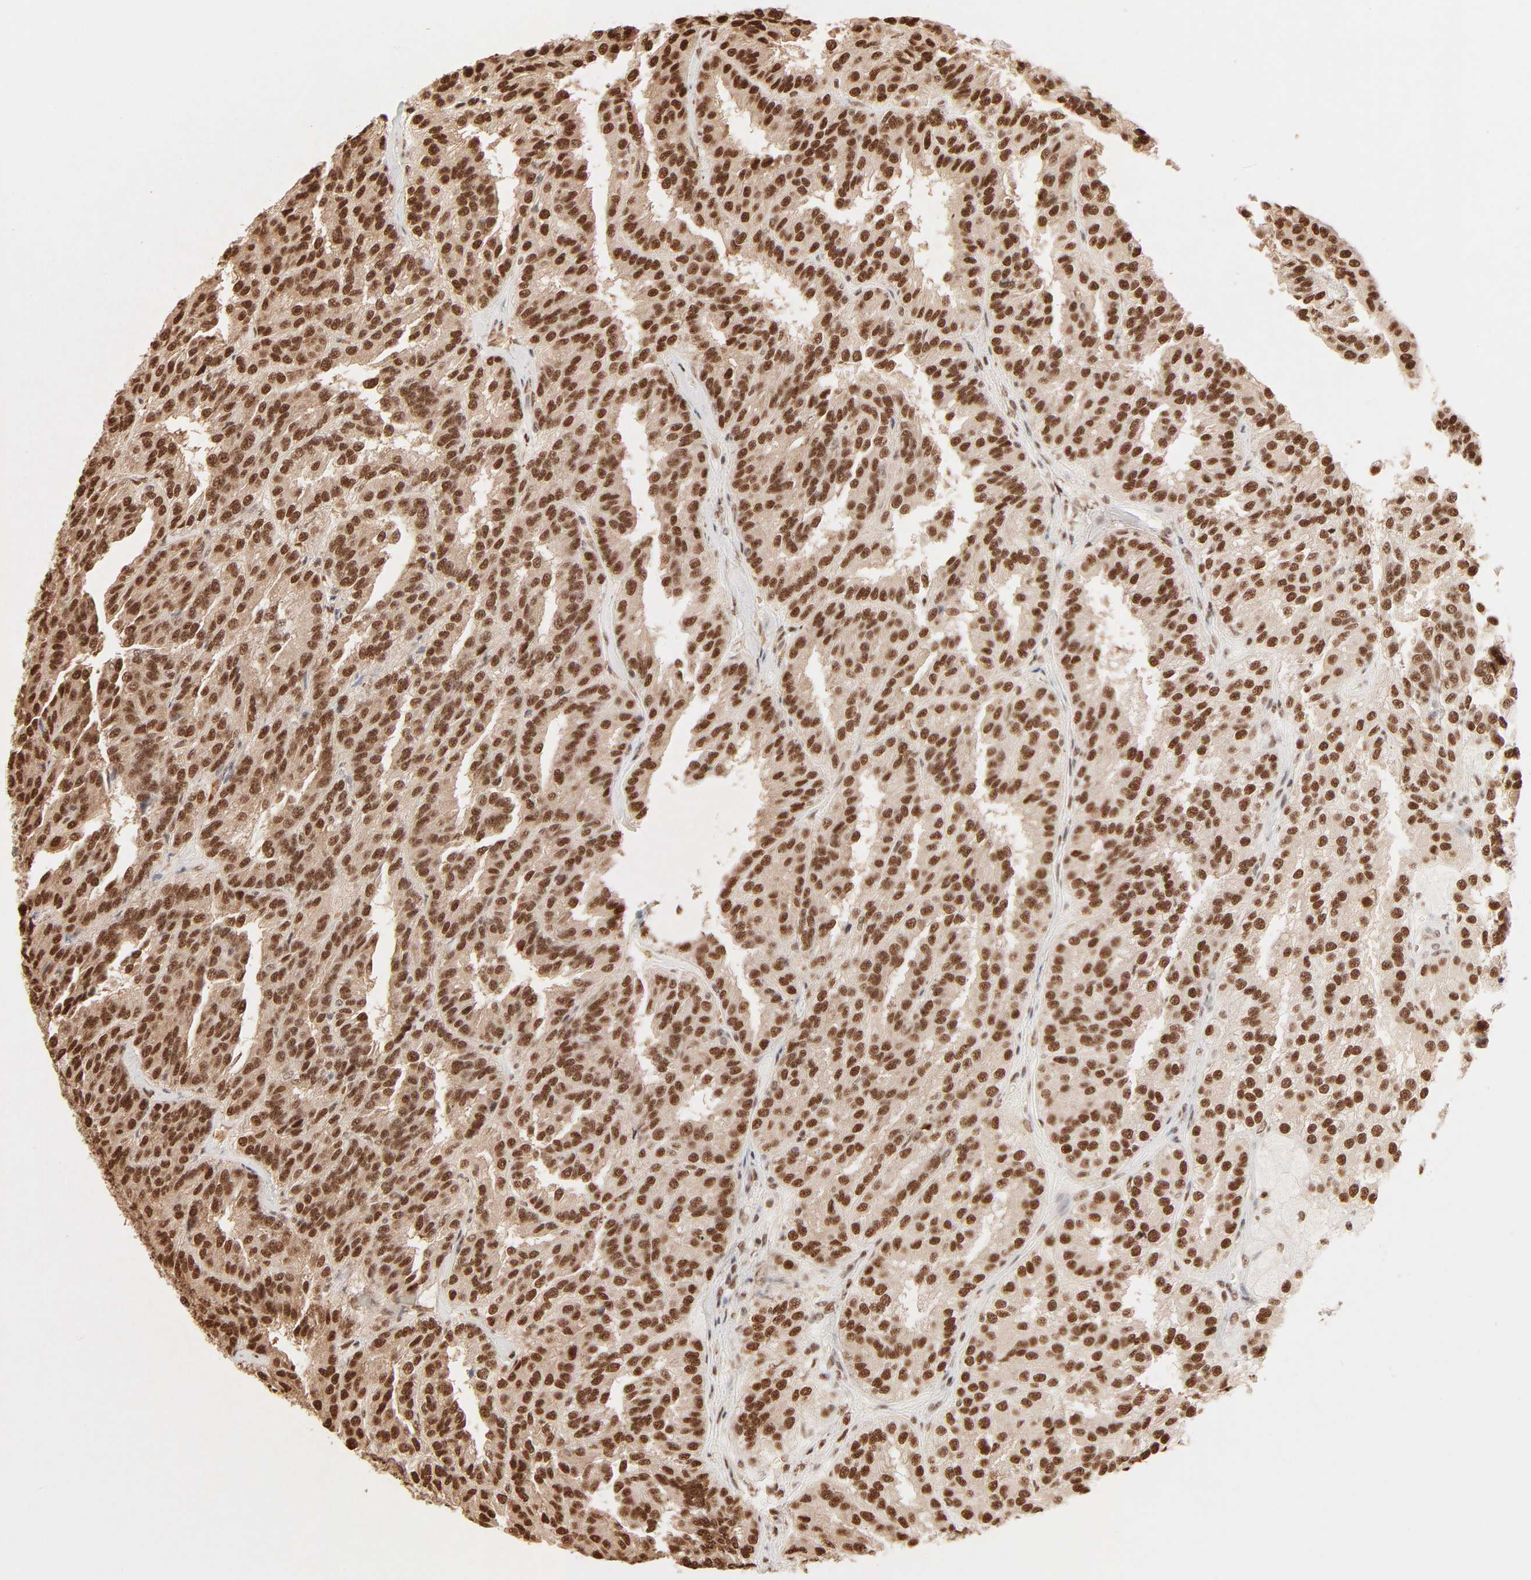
{"staining": {"intensity": "strong", "quantity": ">75%", "location": "cytoplasmic/membranous,nuclear"}, "tissue": "renal cancer", "cell_type": "Tumor cells", "image_type": "cancer", "snomed": [{"axis": "morphology", "description": "Adenocarcinoma, NOS"}, {"axis": "topography", "description": "Kidney"}], "caption": "Immunohistochemical staining of human renal adenocarcinoma demonstrates high levels of strong cytoplasmic/membranous and nuclear protein expression in about >75% of tumor cells.", "gene": "FAM50A", "patient": {"sex": "male", "age": 46}}